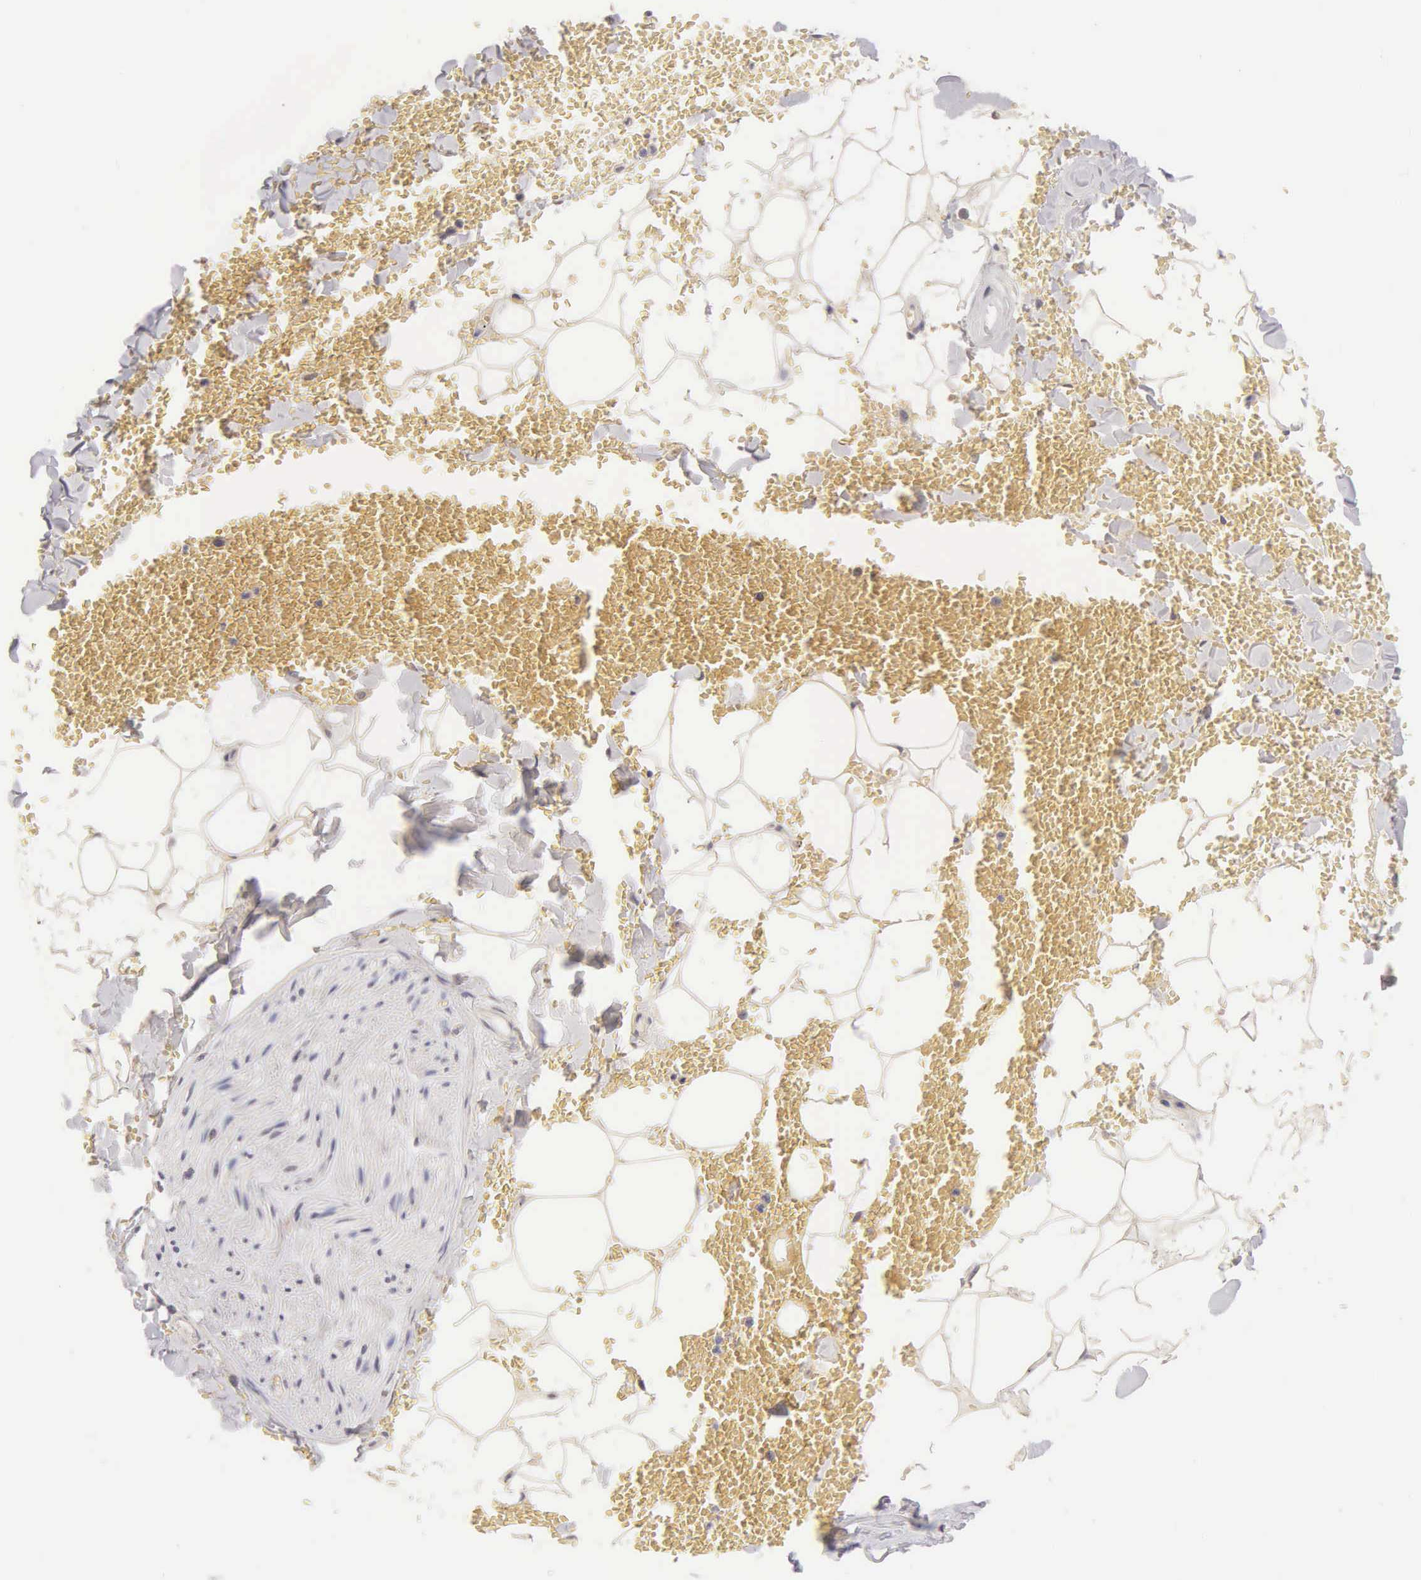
{"staining": {"intensity": "negative", "quantity": "none", "location": "none"}, "tissue": "adipose tissue", "cell_type": "Adipocytes", "image_type": "normal", "snomed": [{"axis": "morphology", "description": "Normal tissue, NOS"}, {"axis": "morphology", "description": "Inflammation, NOS"}, {"axis": "topography", "description": "Lymph node"}, {"axis": "topography", "description": "Peripheral nerve tissue"}], "caption": "IHC histopathology image of normal adipose tissue: adipose tissue stained with DAB (3,3'-diaminobenzidine) demonstrates no significant protein expression in adipocytes.", "gene": "ESR1", "patient": {"sex": "male", "age": 52}}